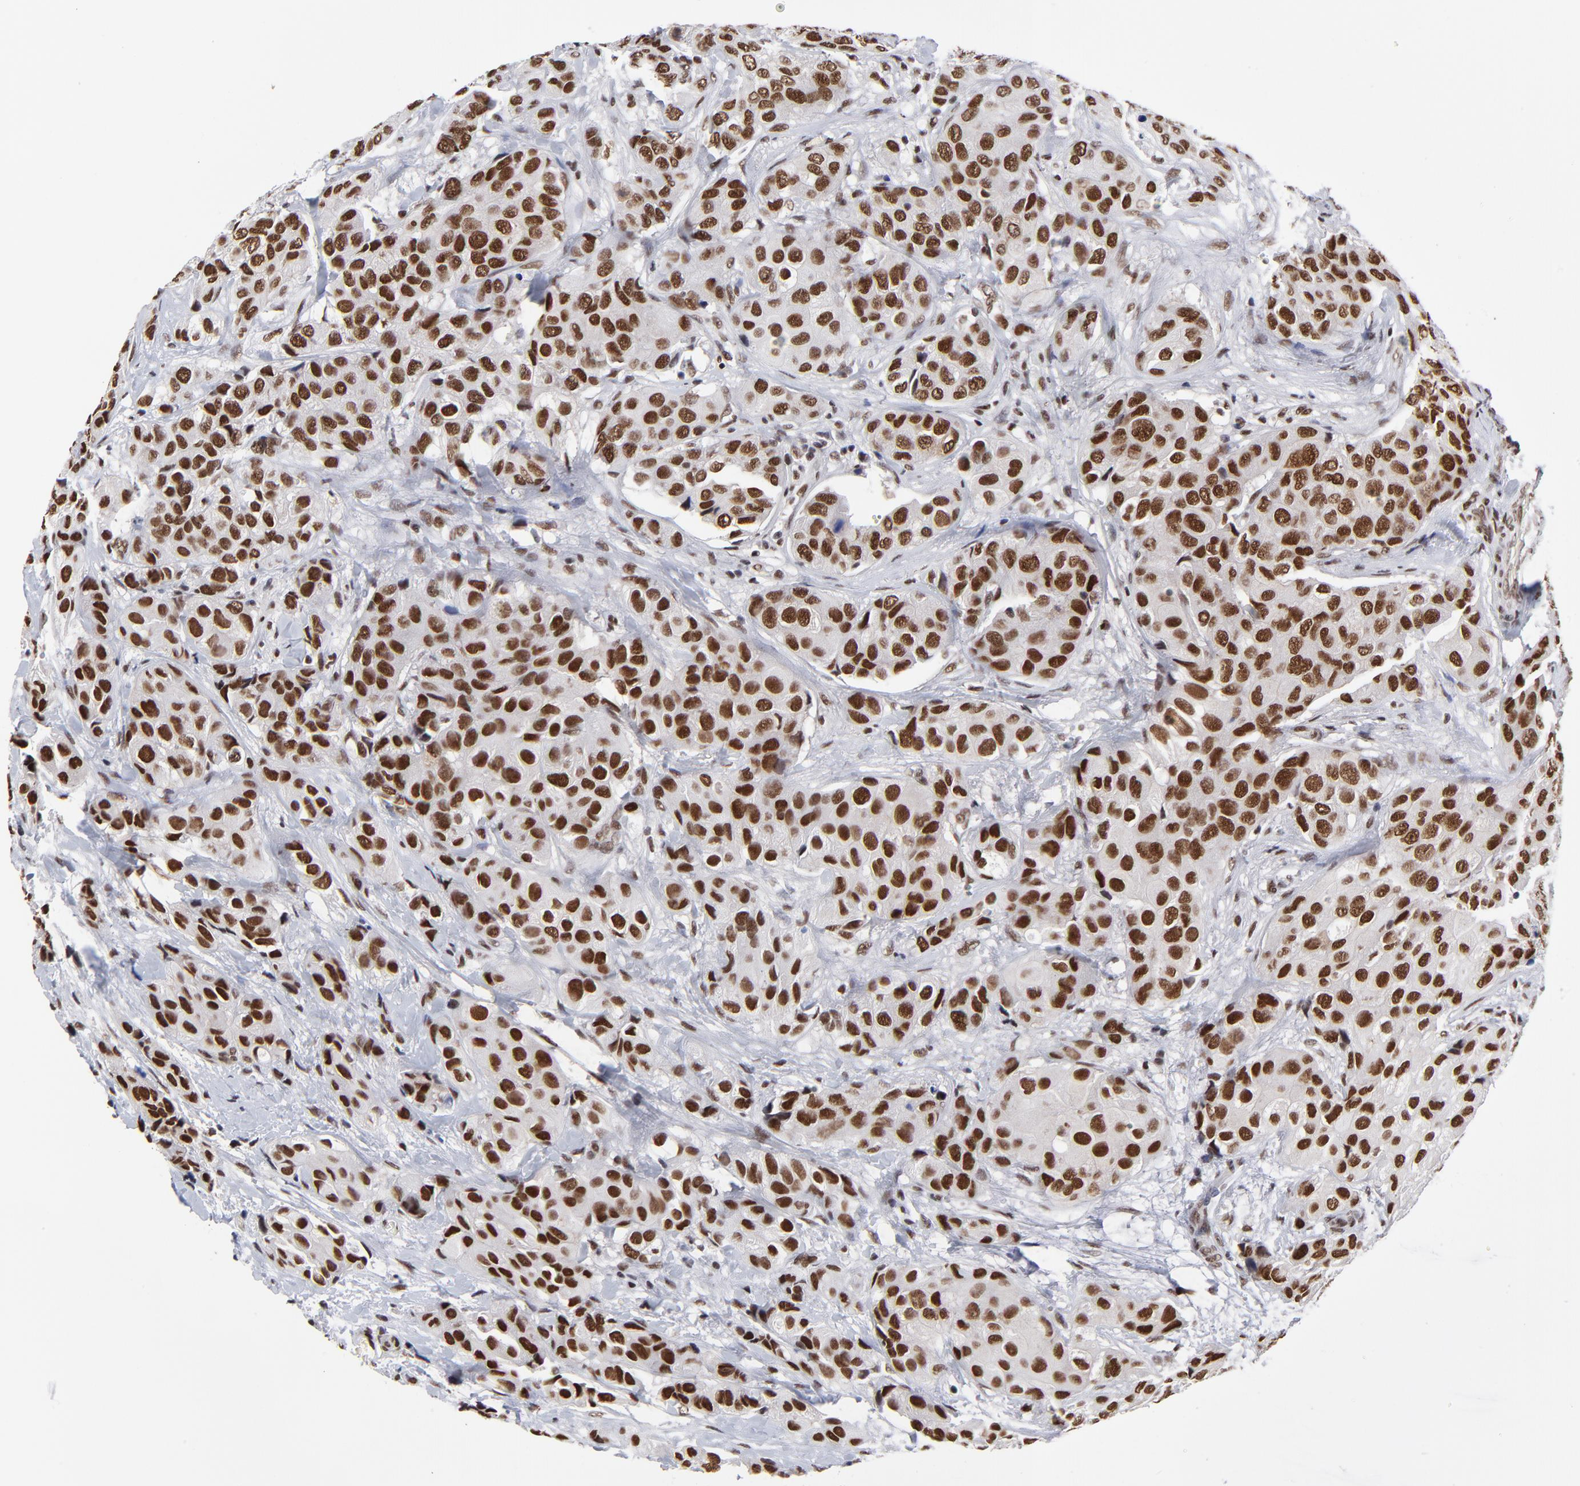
{"staining": {"intensity": "strong", "quantity": ">75%", "location": "nuclear"}, "tissue": "breast cancer", "cell_type": "Tumor cells", "image_type": "cancer", "snomed": [{"axis": "morphology", "description": "Duct carcinoma"}, {"axis": "topography", "description": "Breast"}], "caption": "This histopathology image reveals breast infiltrating ductal carcinoma stained with immunohistochemistry to label a protein in brown. The nuclear of tumor cells show strong positivity for the protein. Nuclei are counter-stained blue.", "gene": "ZMYM3", "patient": {"sex": "female", "age": 68}}